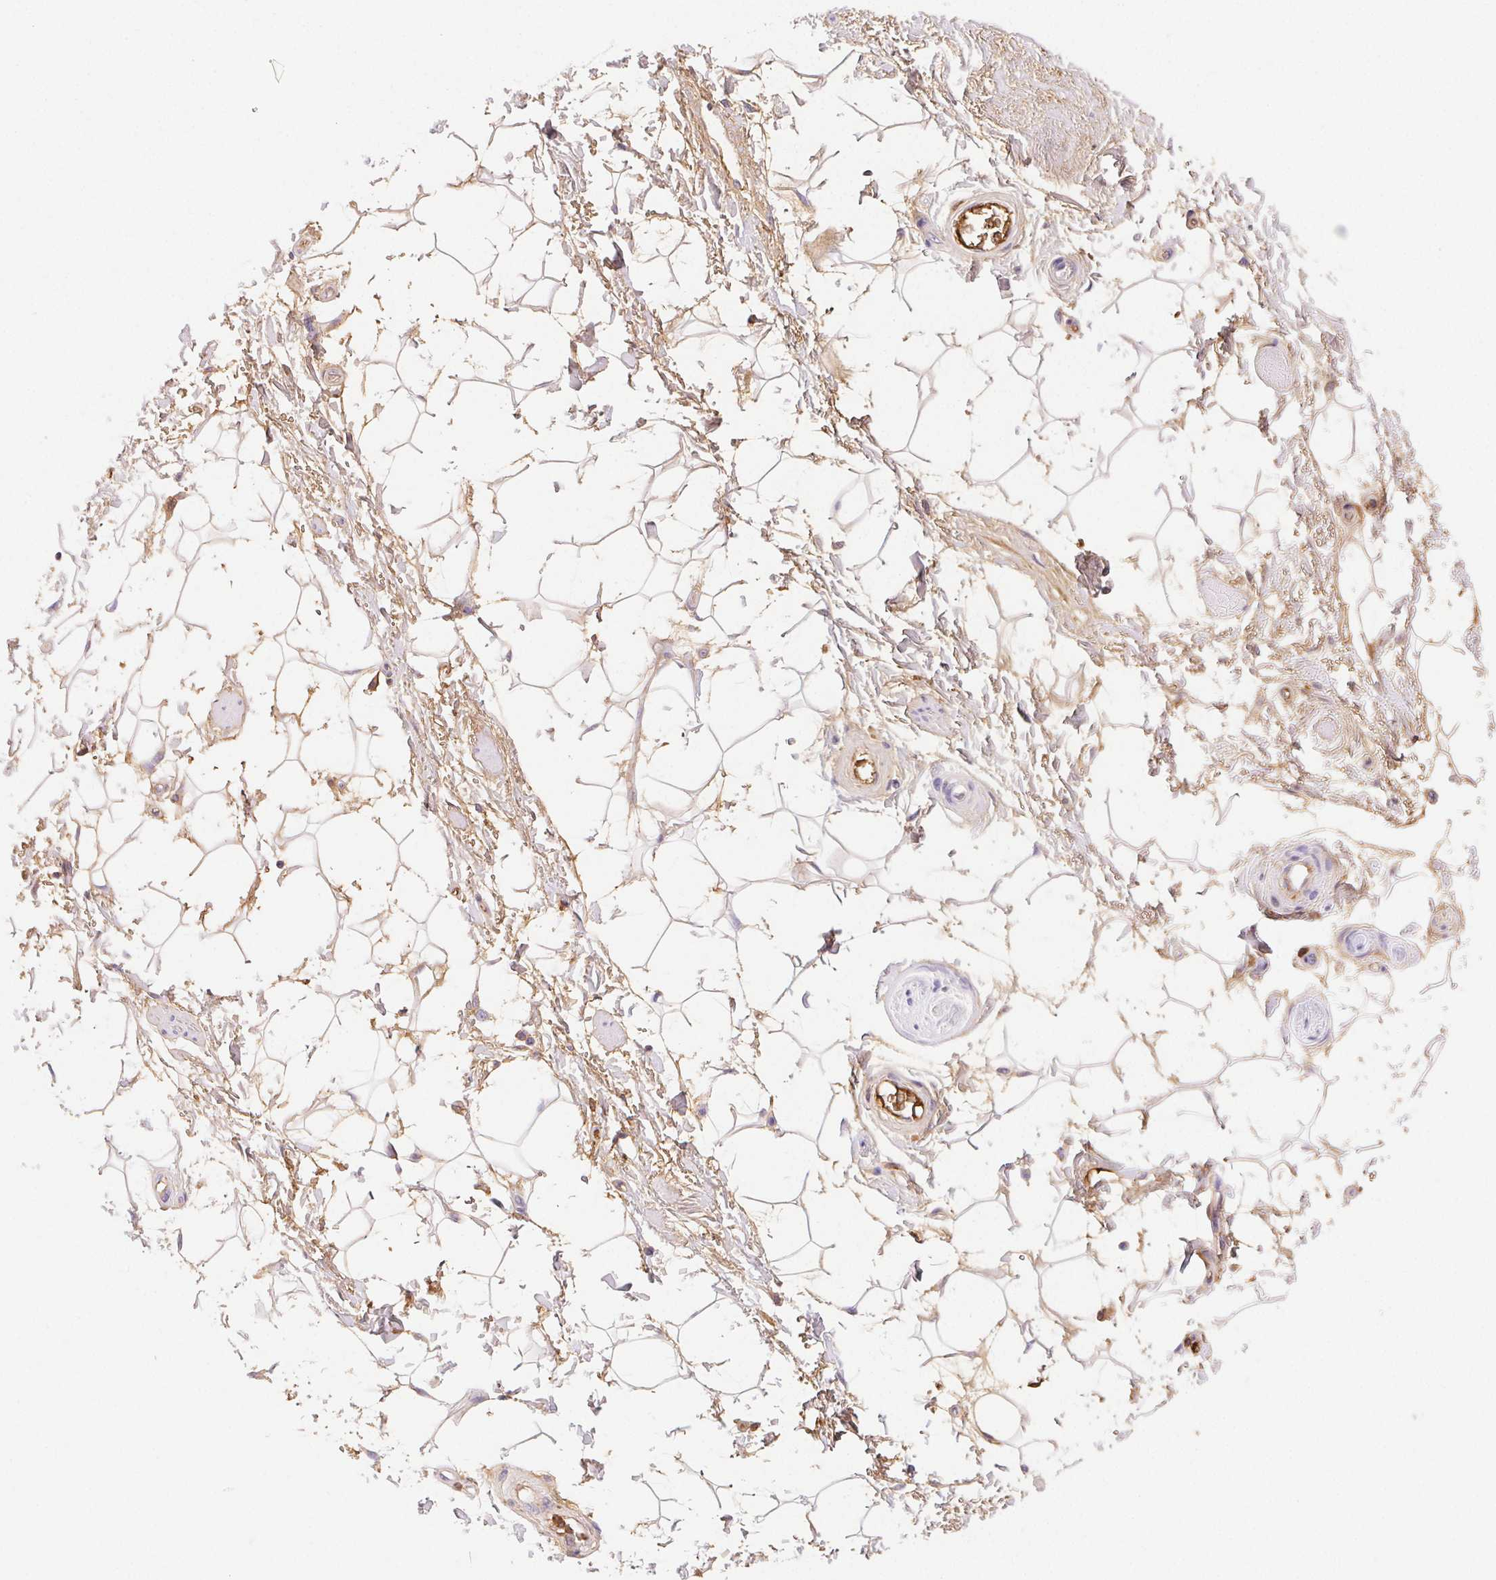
{"staining": {"intensity": "negative", "quantity": "none", "location": "none"}, "tissue": "adipose tissue", "cell_type": "Adipocytes", "image_type": "normal", "snomed": [{"axis": "morphology", "description": "Normal tissue, NOS"}, {"axis": "topography", "description": "Anal"}, {"axis": "topography", "description": "Peripheral nerve tissue"}], "caption": "Immunohistochemistry histopathology image of normal human adipose tissue stained for a protein (brown), which shows no expression in adipocytes.", "gene": "FGA", "patient": {"sex": "male", "age": 51}}